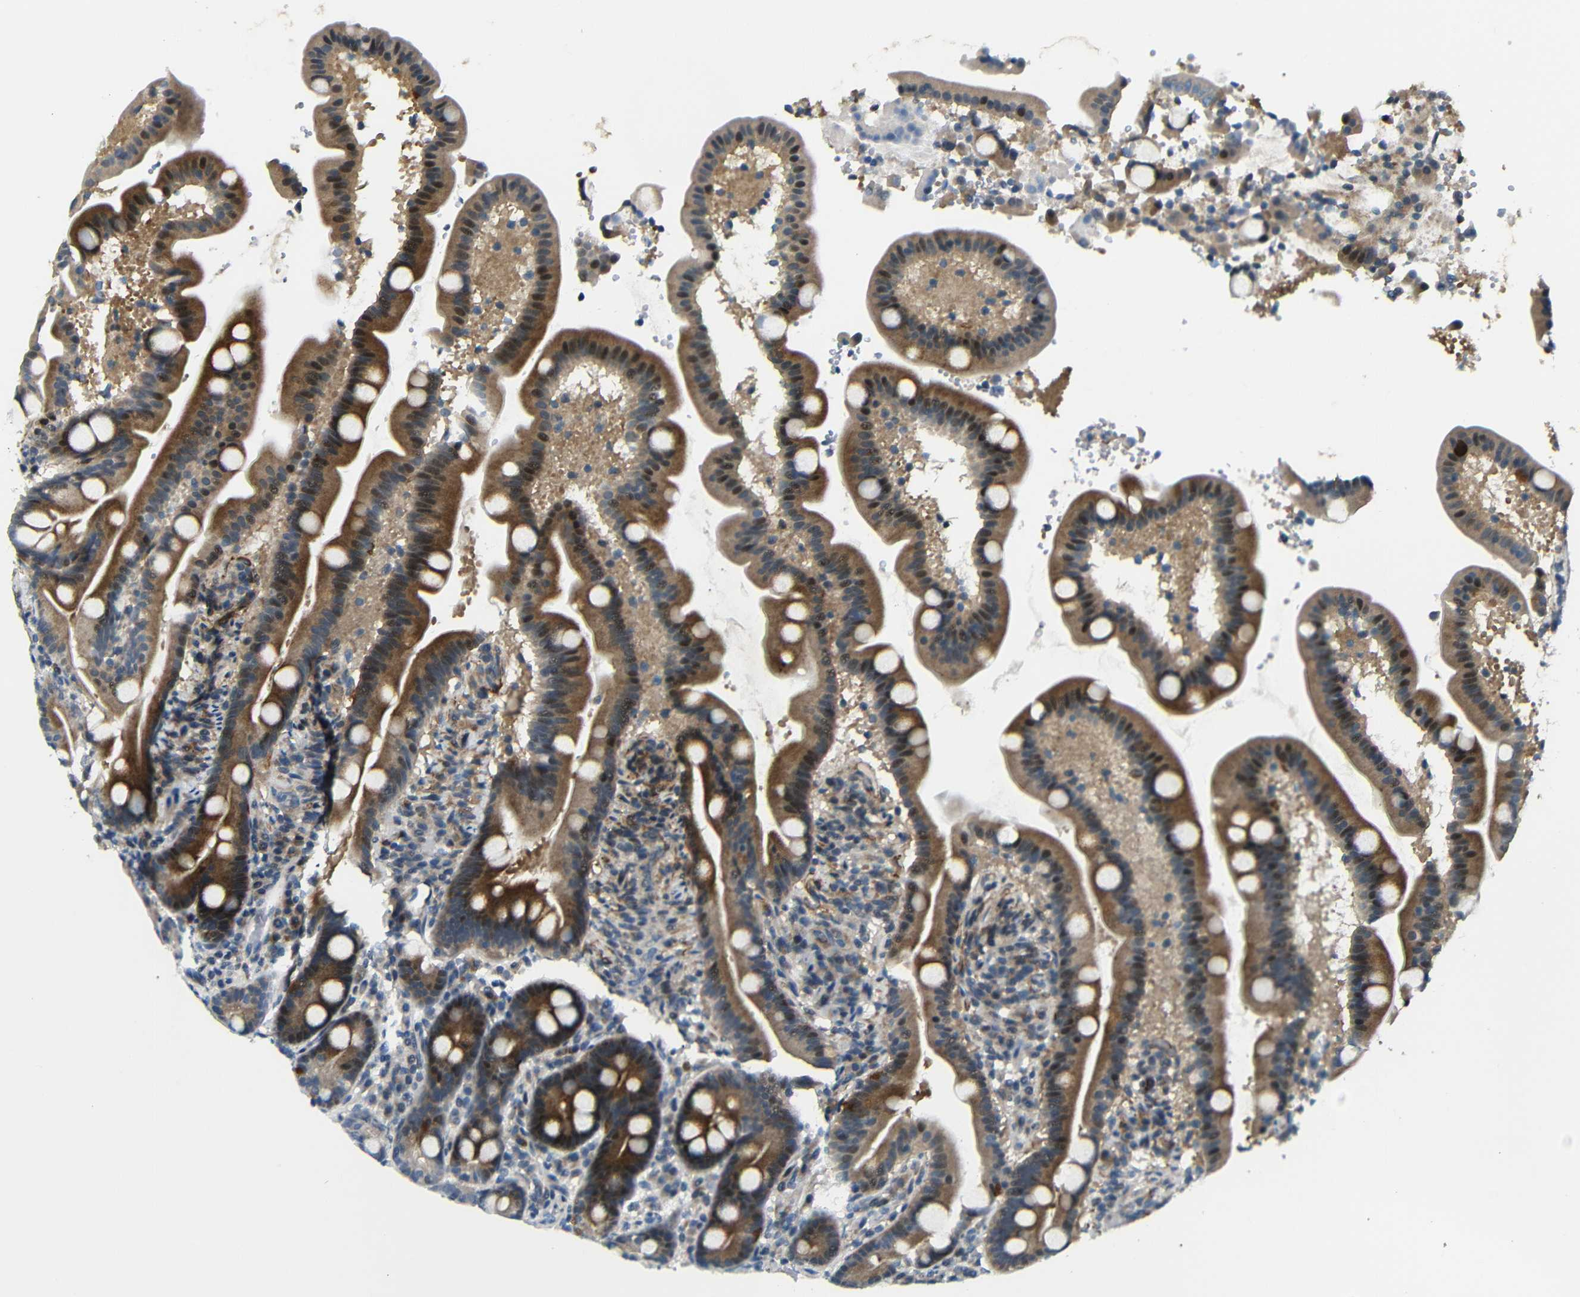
{"staining": {"intensity": "moderate", "quantity": ">75%", "location": "cytoplasmic/membranous"}, "tissue": "duodenum", "cell_type": "Glandular cells", "image_type": "normal", "snomed": [{"axis": "morphology", "description": "Normal tissue, NOS"}, {"axis": "topography", "description": "Duodenum"}], "caption": "A photomicrograph showing moderate cytoplasmic/membranous positivity in approximately >75% of glandular cells in unremarkable duodenum, as visualized by brown immunohistochemical staining.", "gene": "SYDE1", "patient": {"sex": "male", "age": 54}}